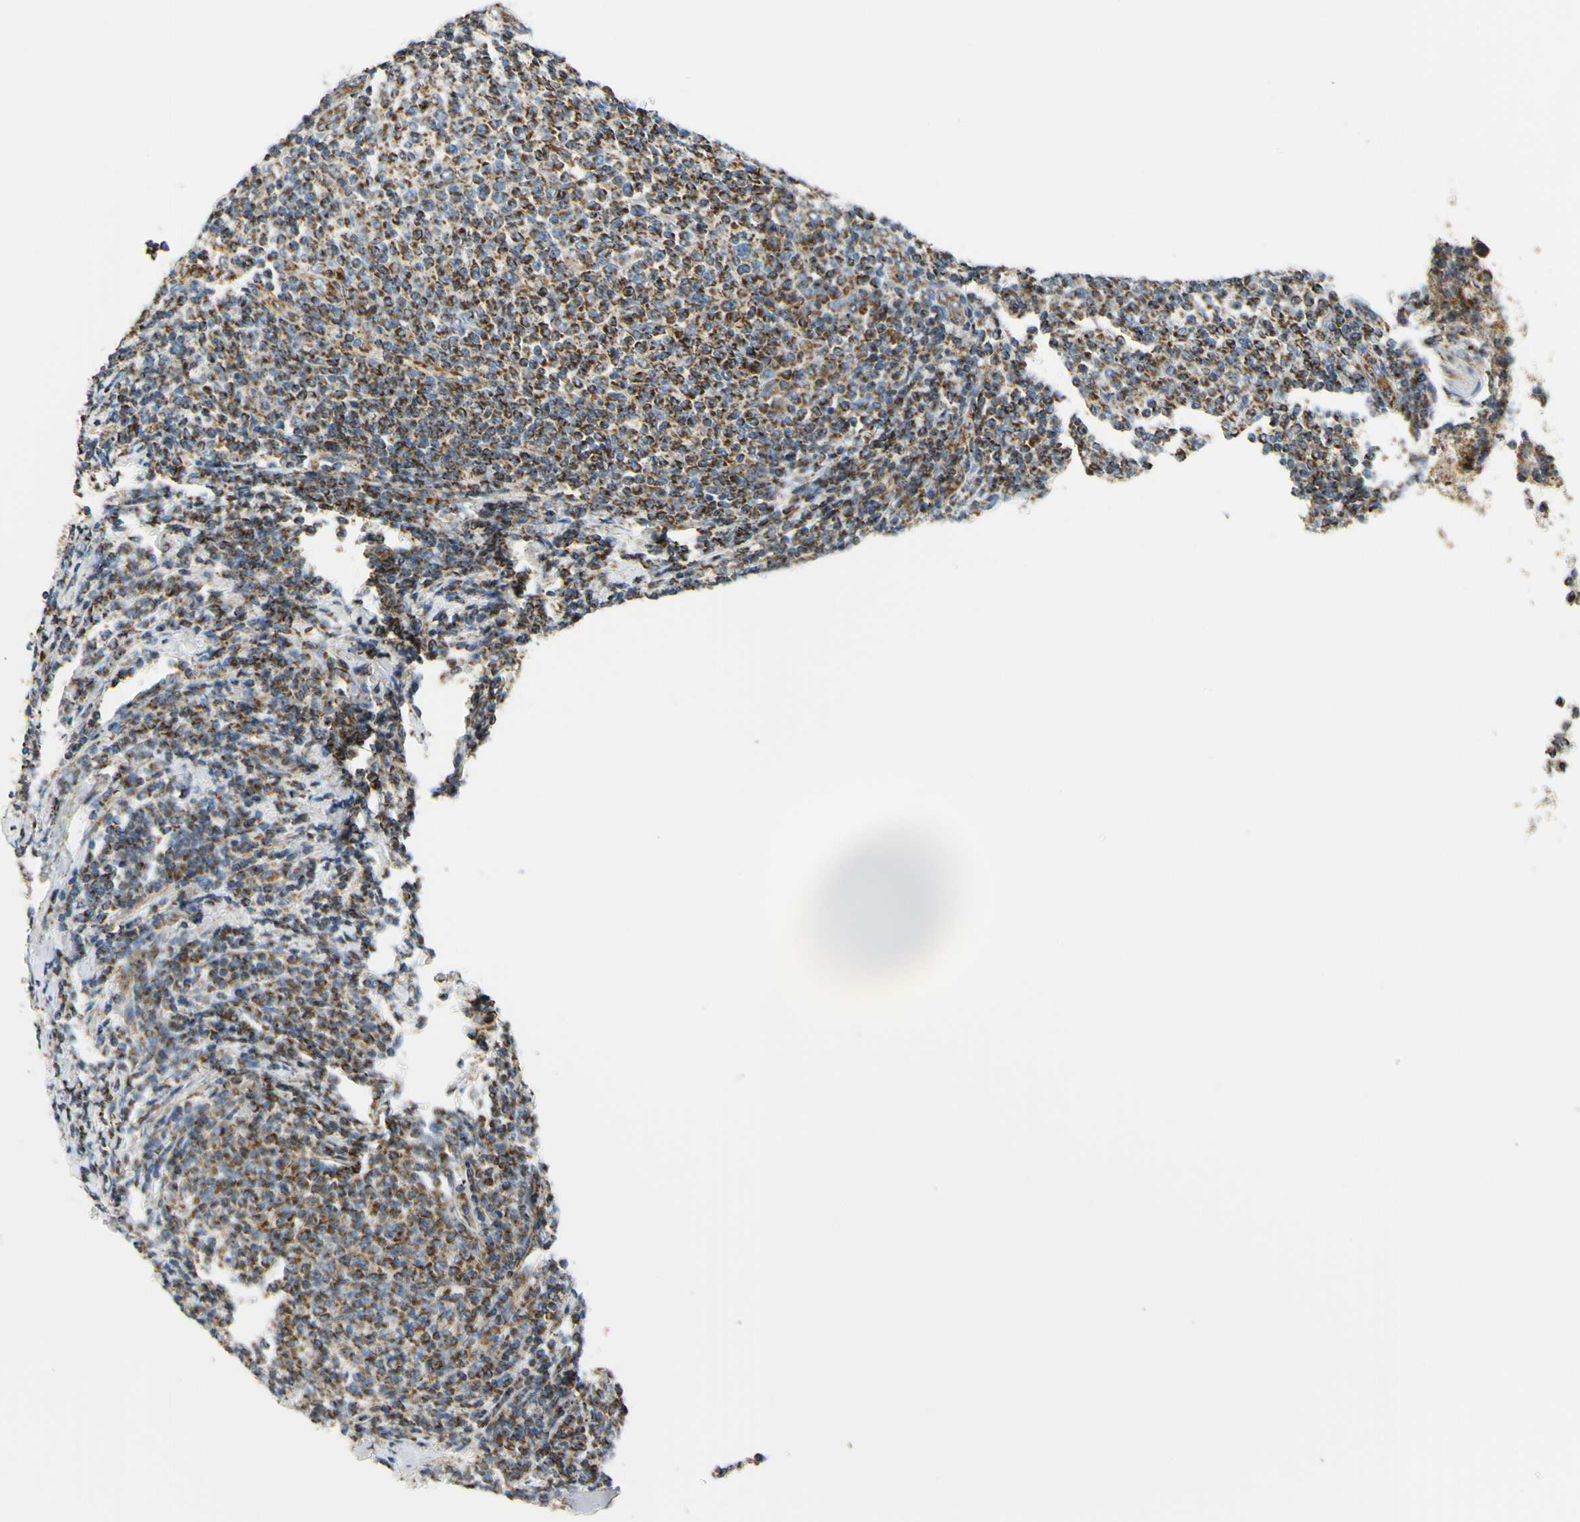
{"staining": {"intensity": "strong", "quantity": ">75%", "location": "cytoplasmic/membranous"}, "tissue": "lymphoma", "cell_type": "Tumor cells", "image_type": "cancer", "snomed": [{"axis": "morphology", "description": "Malignant lymphoma, non-Hodgkin's type, Low grade"}, {"axis": "topography", "description": "Lymph node"}], "caption": "Strong cytoplasmic/membranous expression is present in approximately >75% of tumor cells in low-grade malignant lymphoma, non-Hodgkin's type.", "gene": "MAVS", "patient": {"sex": "male", "age": 66}}